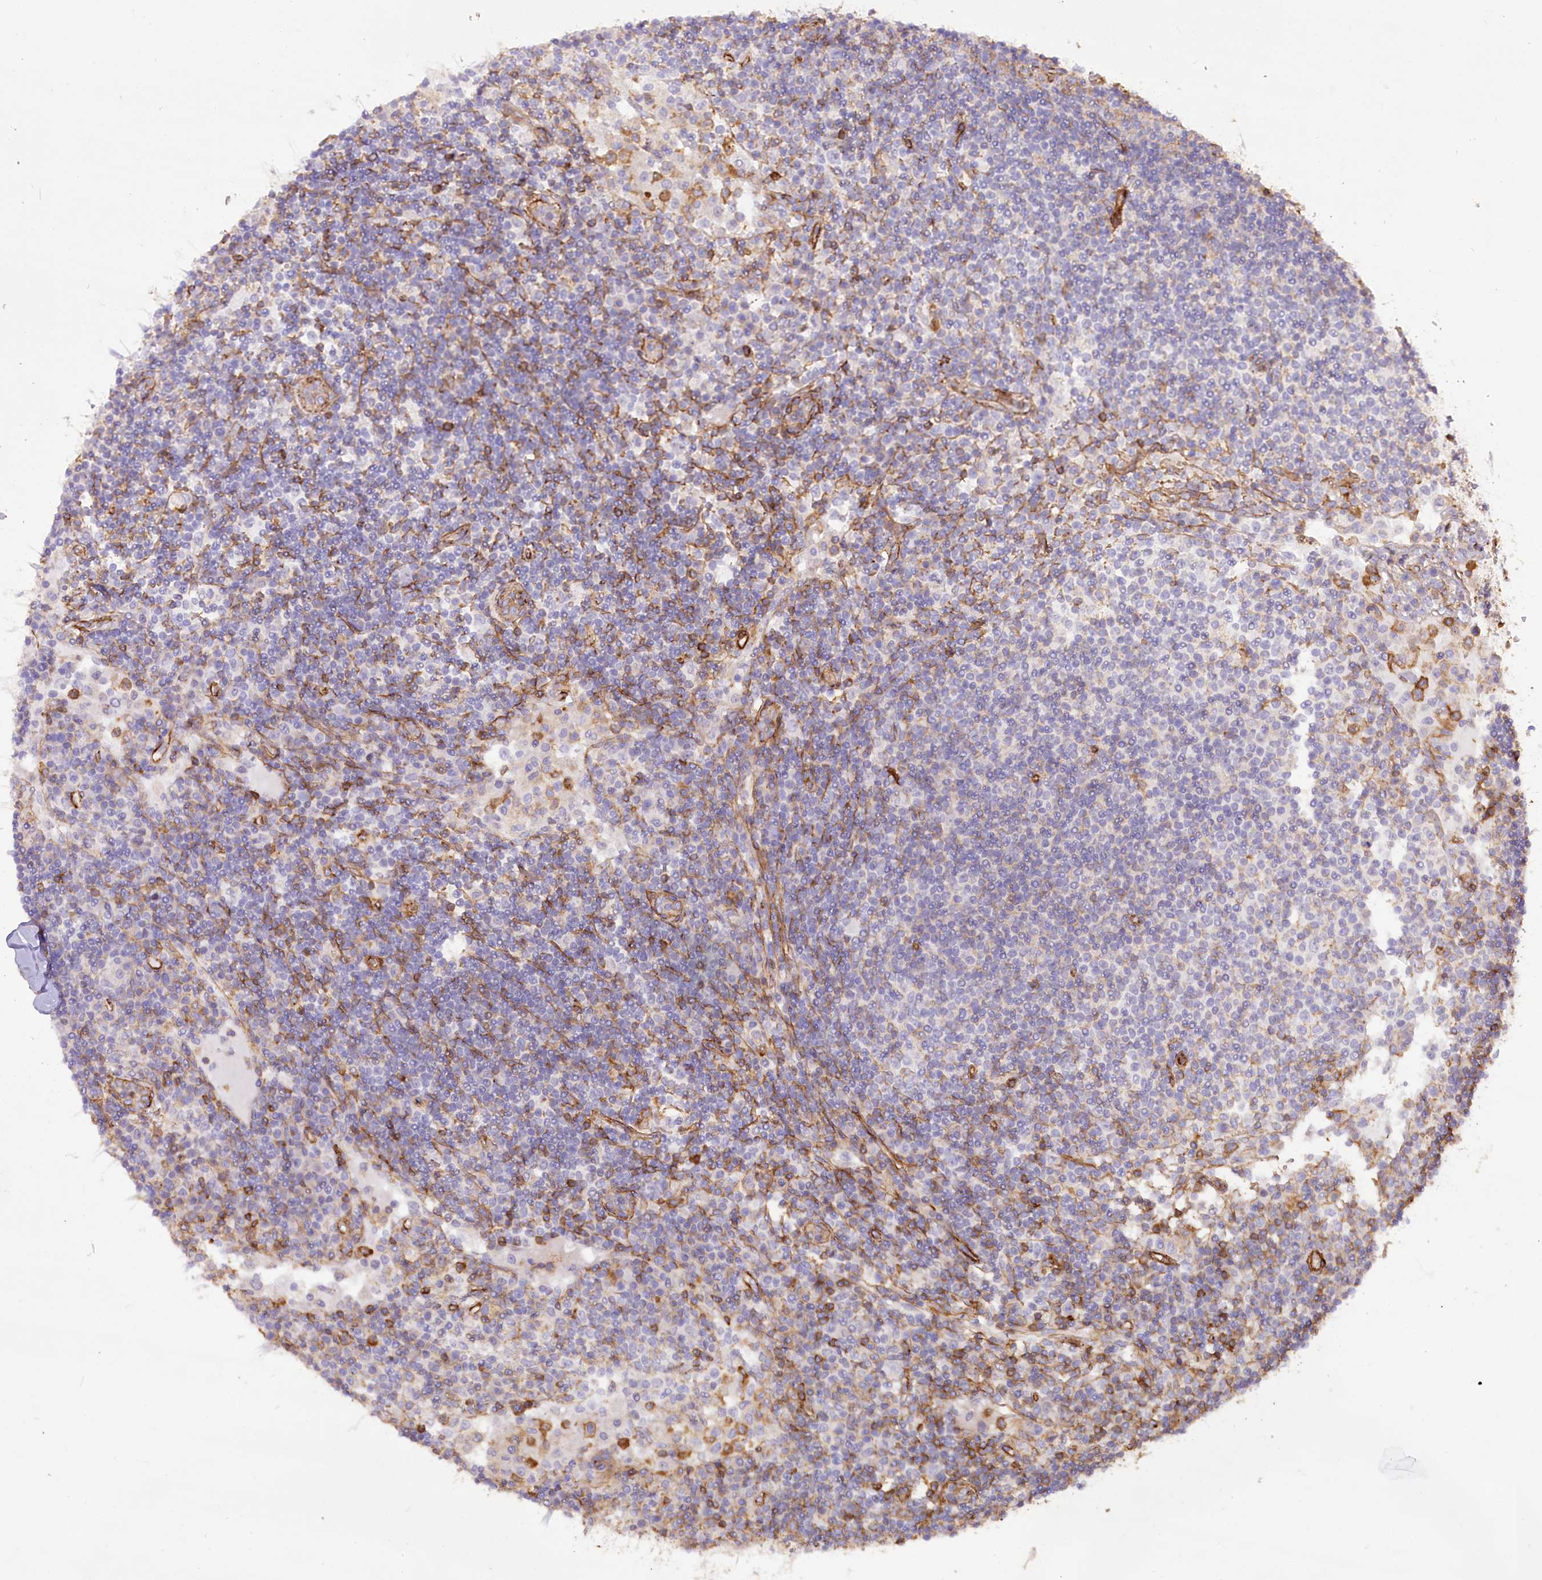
{"staining": {"intensity": "negative", "quantity": "none", "location": "none"}, "tissue": "lymph node", "cell_type": "Germinal center cells", "image_type": "normal", "snomed": [{"axis": "morphology", "description": "Normal tissue, NOS"}, {"axis": "topography", "description": "Lymph node"}], "caption": "Immunohistochemical staining of benign lymph node shows no significant staining in germinal center cells. (Stains: DAB (3,3'-diaminobenzidine) immunohistochemistry with hematoxylin counter stain, Microscopy: brightfield microscopy at high magnification).", "gene": "SYNPO2", "patient": {"sex": "female", "age": 53}}